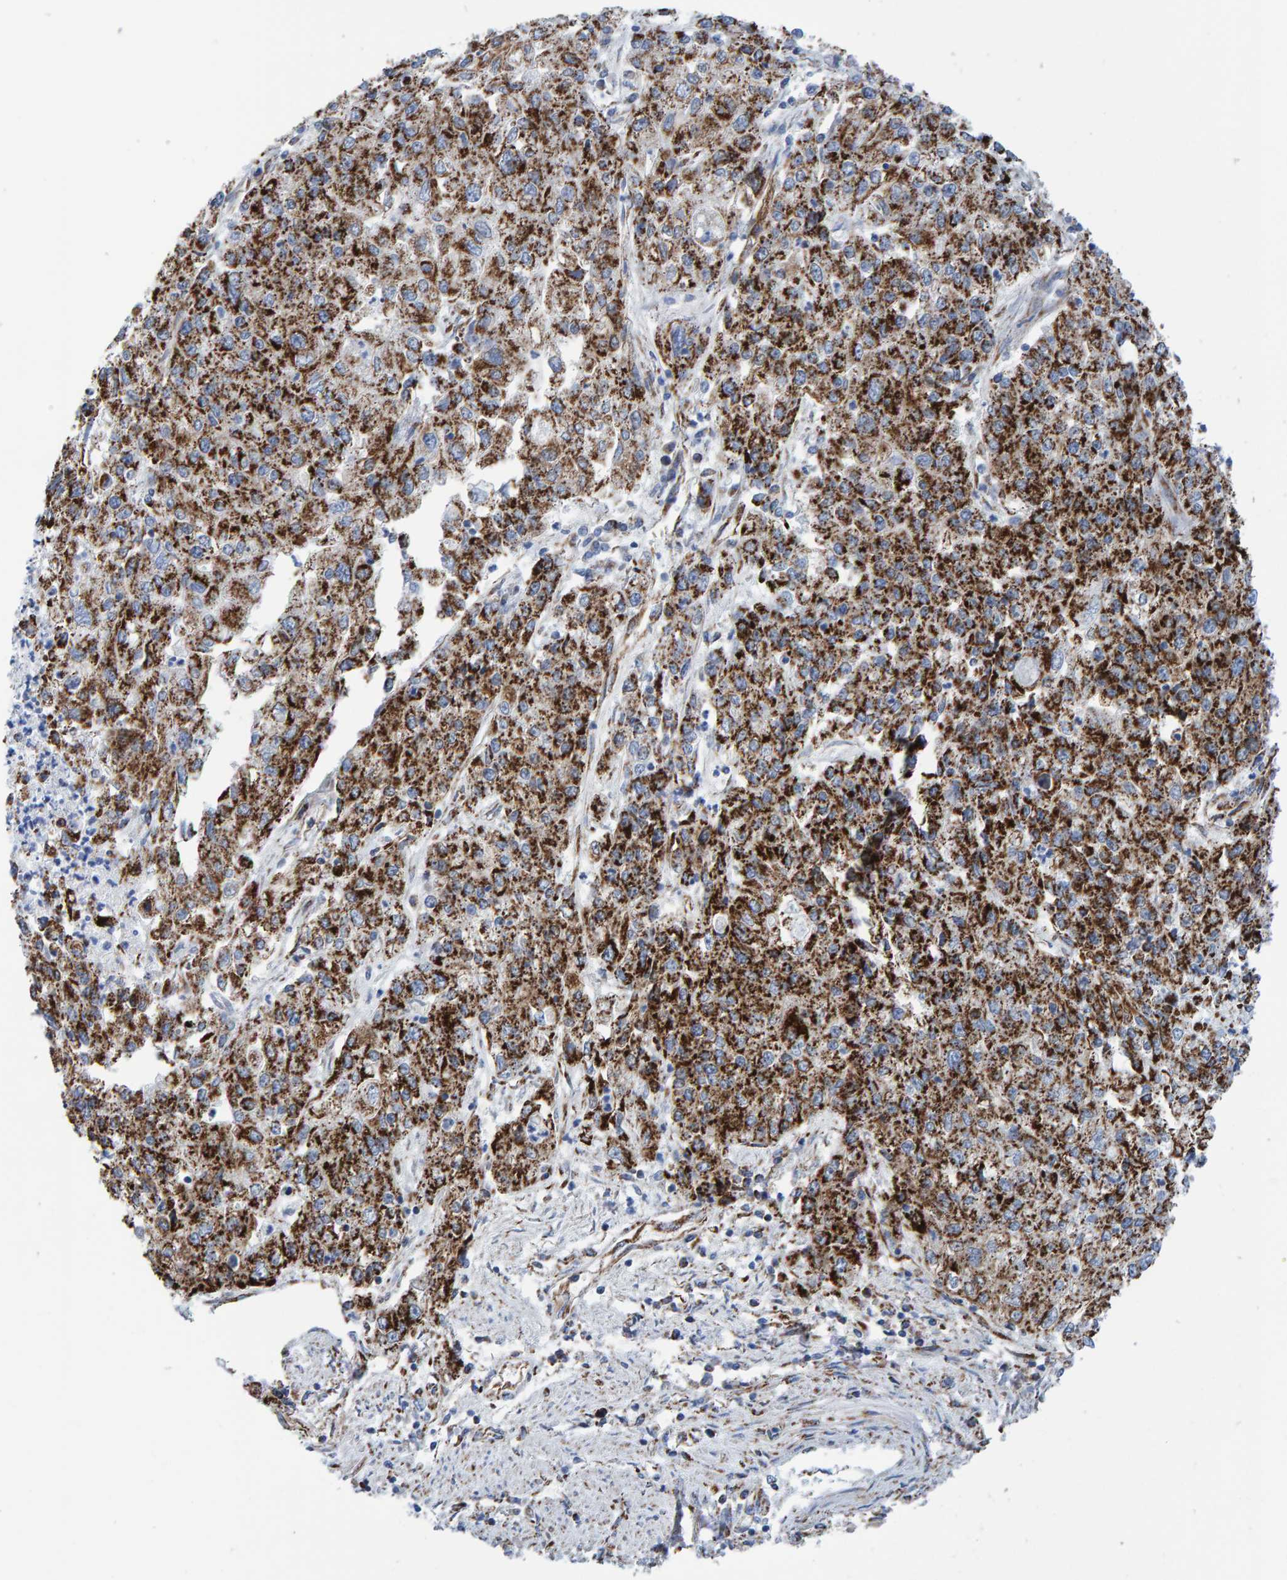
{"staining": {"intensity": "strong", "quantity": ">75%", "location": "cytoplasmic/membranous"}, "tissue": "endometrial cancer", "cell_type": "Tumor cells", "image_type": "cancer", "snomed": [{"axis": "morphology", "description": "Adenocarcinoma, NOS"}, {"axis": "topography", "description": "Endometrium"}], "caption": "A high-resolution micrograph shows immunohistochemistry (IHC) staining of endometrial cancer (adenocarcinoma), which displays strong cytoplasmic/membranous staining in about >75% of tumor cells.", "gene": "ENSG00000262660", "patient": {"sex": "female", "age": 49}}